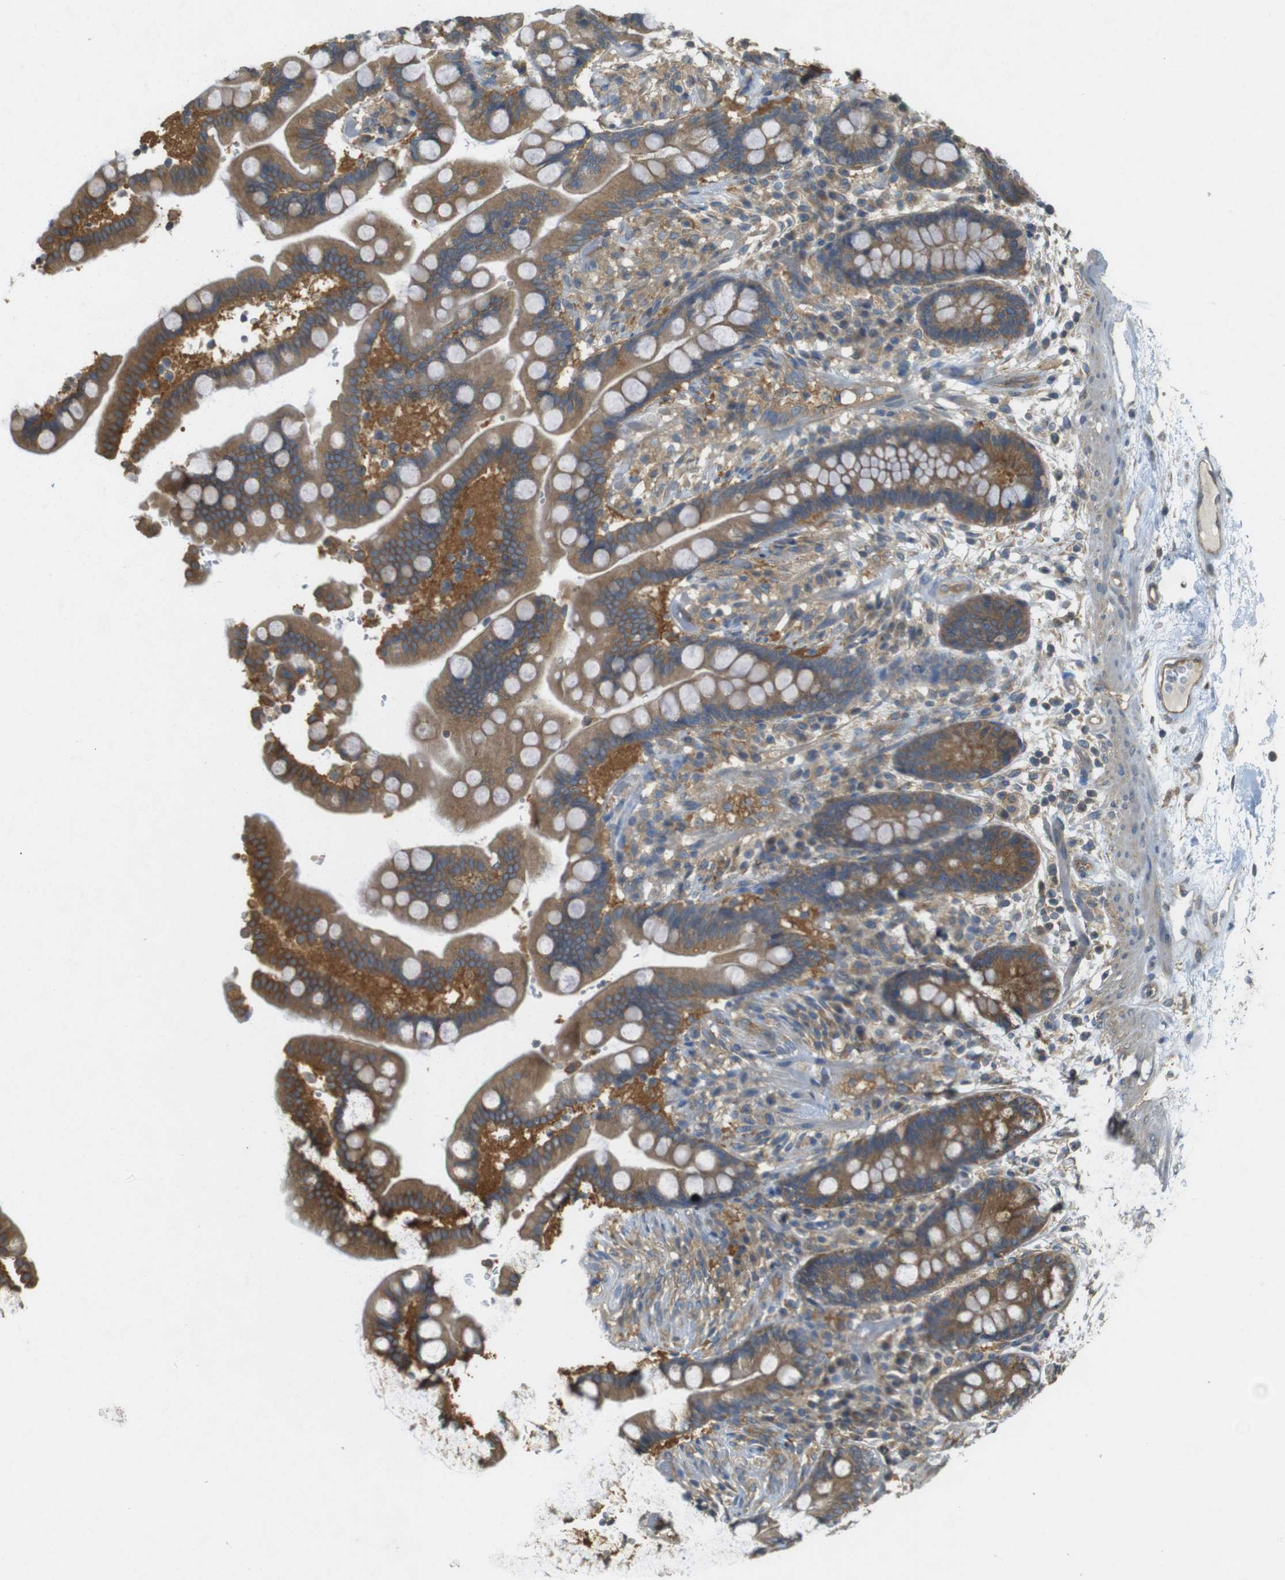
{"staining": {"intensity": "moderate", "quantity": "25%-75%", "location": "cytoplasmic/membranous"}, "tissue": "colon", "cell_type": "Endothelial cells", "image_type": "normal", "snomed": [{"axis": "morphology", "description": "Normal tissue, NOS"}, {"axis": "topography", "description": "Colon"}], "caption": "Endothelial cells show medium levels of moderate cytoplasmic/membranous expression in about 25%-75% of cells in unremarkable human colon. (DAB (3,3'-diaminobenzidine) IHC, brown staining for protein, blue staining for nuclei).", "gene": "KIF5B", "patient": {"sex": "male", "age": 73}}